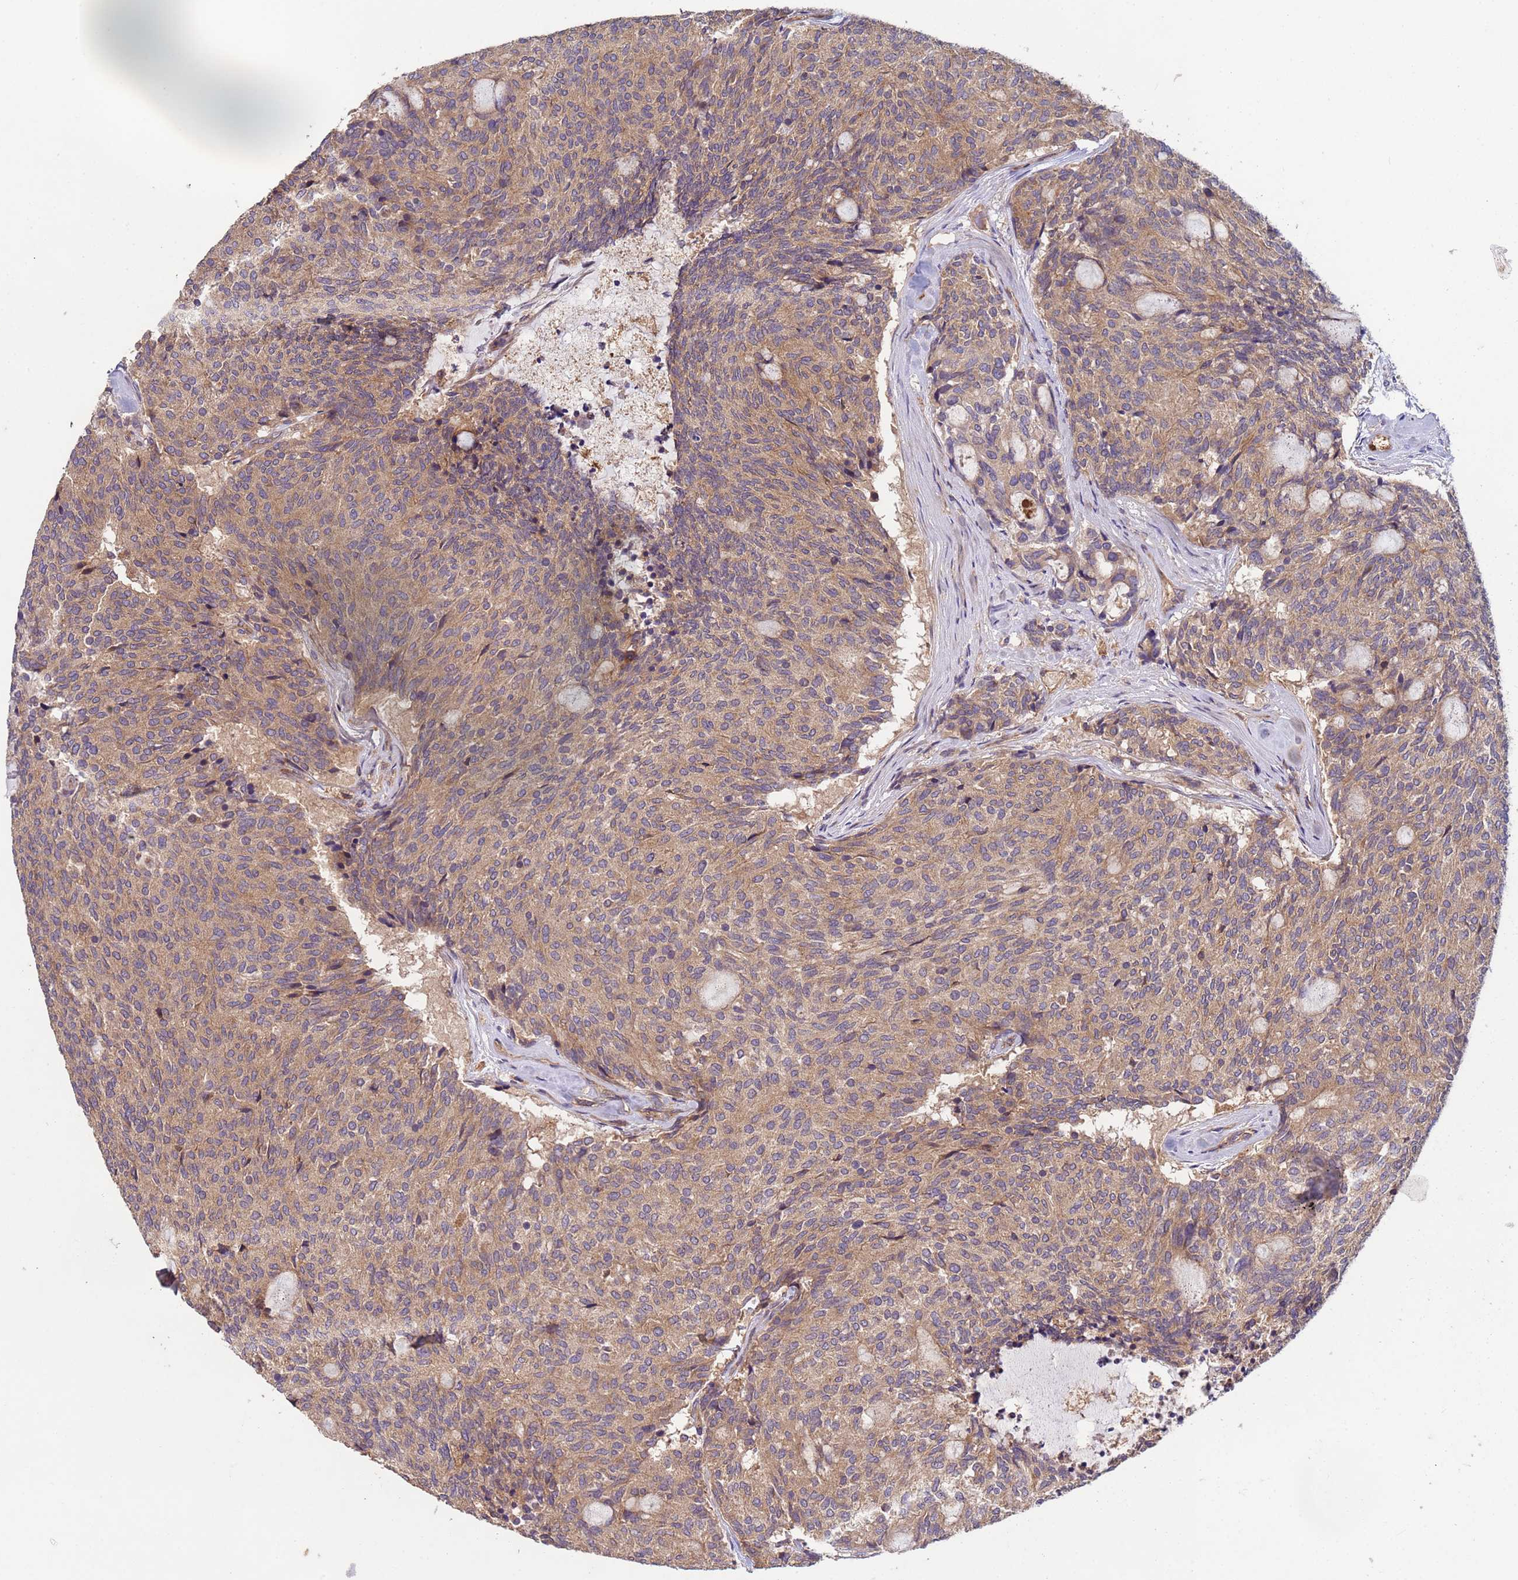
{"staining": {"intensity": "moderate", "quantity": ">75%", "location": "cytoplasmic/membranous"}, "tissue": "carcinoid", "cell_type": "Tumor cells", "image_type": "cancer", "snomed": [{"axis": "morphology", "description": "Carcinoid, malignant, NOS"}, {"axis": "topography", "description": "Pancreas"}], "caption": "Carcinoid was stained to show a protein in brown. There is medium levels of moderate cytoplasmic/membranous positivity in approximately >75% of tumor cells.", "gene": "RAB10", "patient": {"sex": "female", "age": 54}}